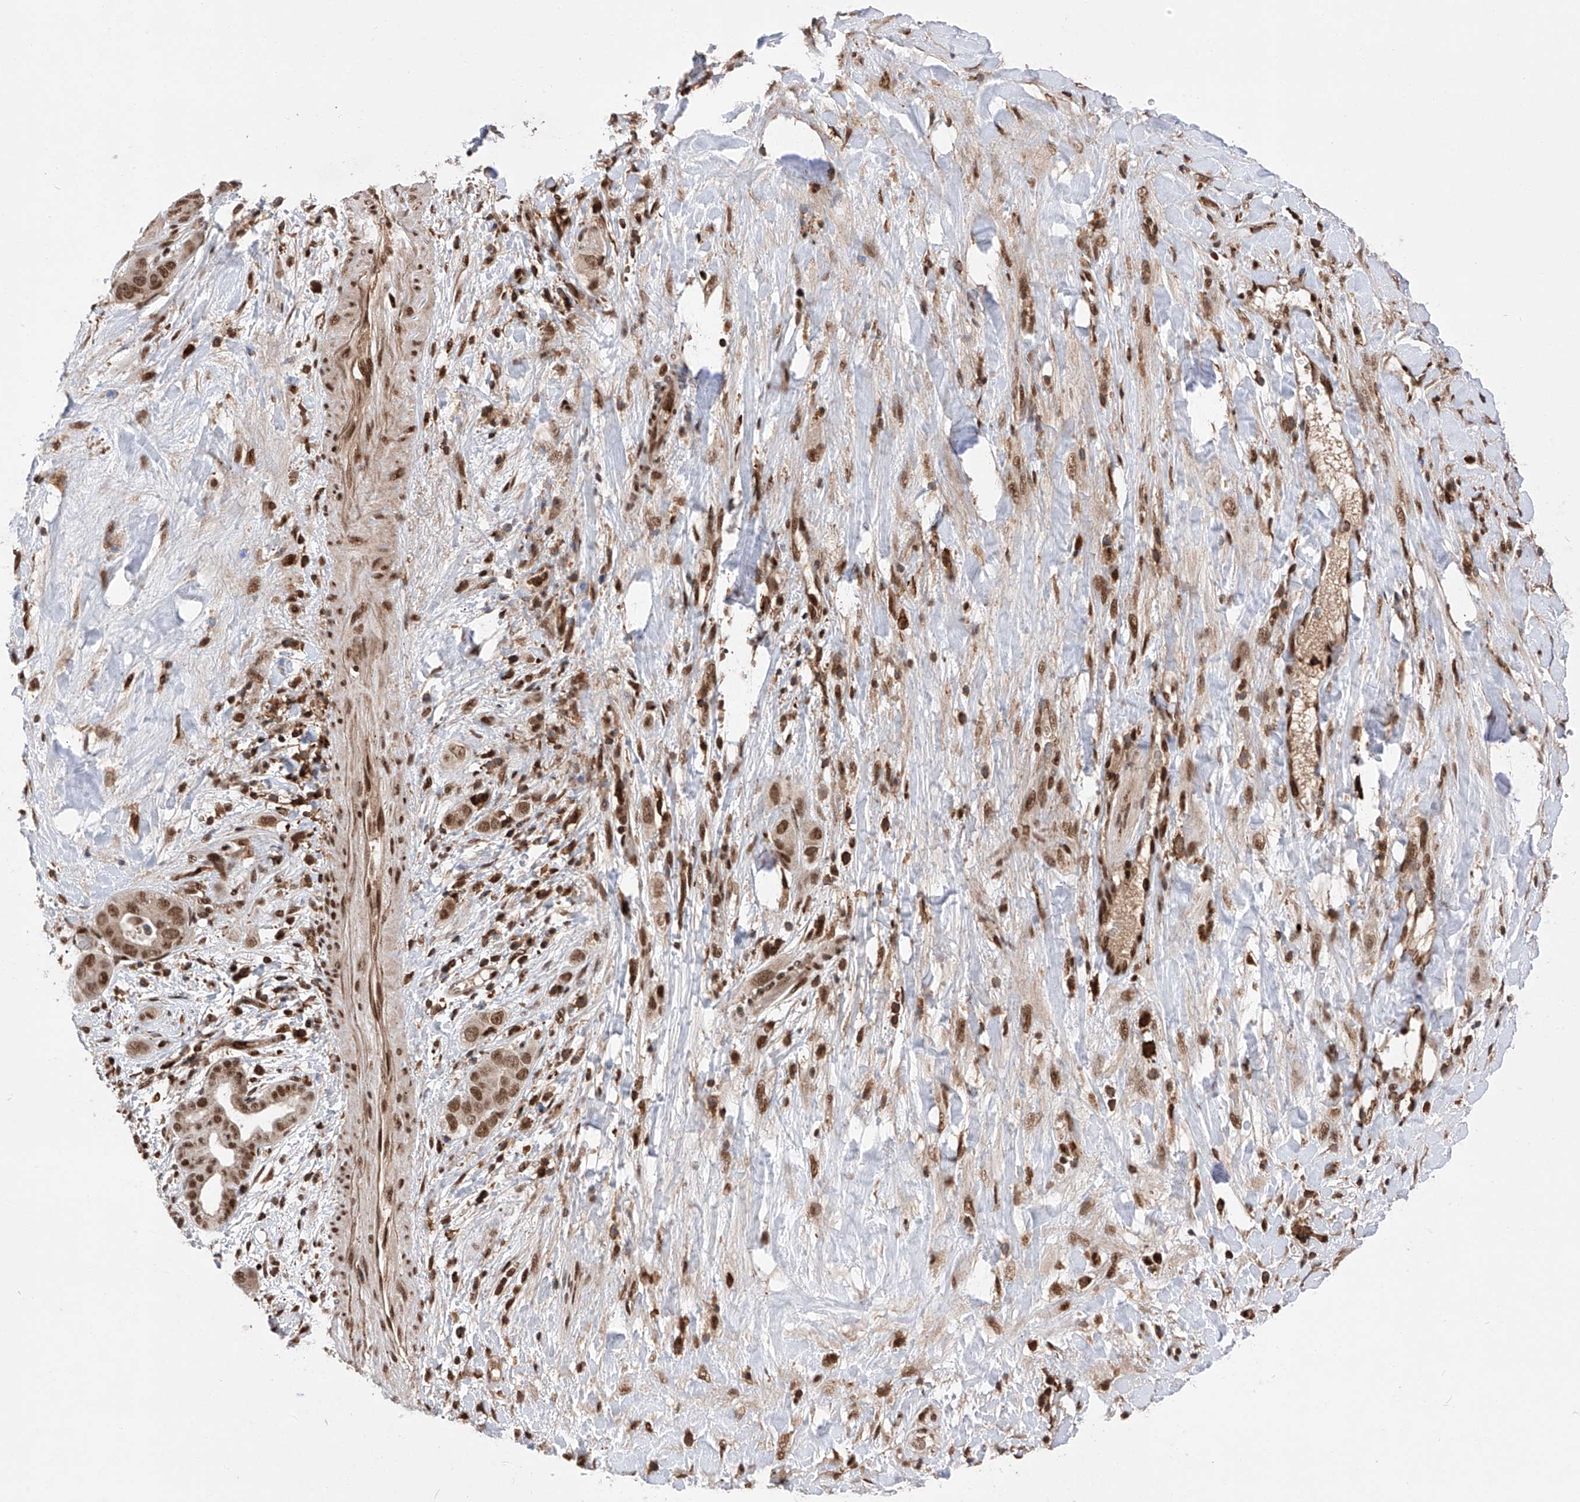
{"staining": {"intensity": "moderate", "quantity": ">75%", "location": "nuclear"}, "tissue": "liver cancer", "cell_type": "Tumor cells", "image_type": "cancer", "snomed": [{"axis": "morphology", "description": "Cholangiocarcinoma"}, {"axis": "topography", "description": "Liver"}], "caption": "Protein analysis of cholangiocarcinoma (liver) tissue shows moderate nuclear staining in about >75% of tumor cells. The staining was performed using DAB (3,3'-diaminobenzidine) to visualize the protein expression in brown, while the nuclei were stained in blue with hematoxylin (Magnification: 20x).", "gene": "ZNF280D", "patient": {"sex": "female", "age": 52}}